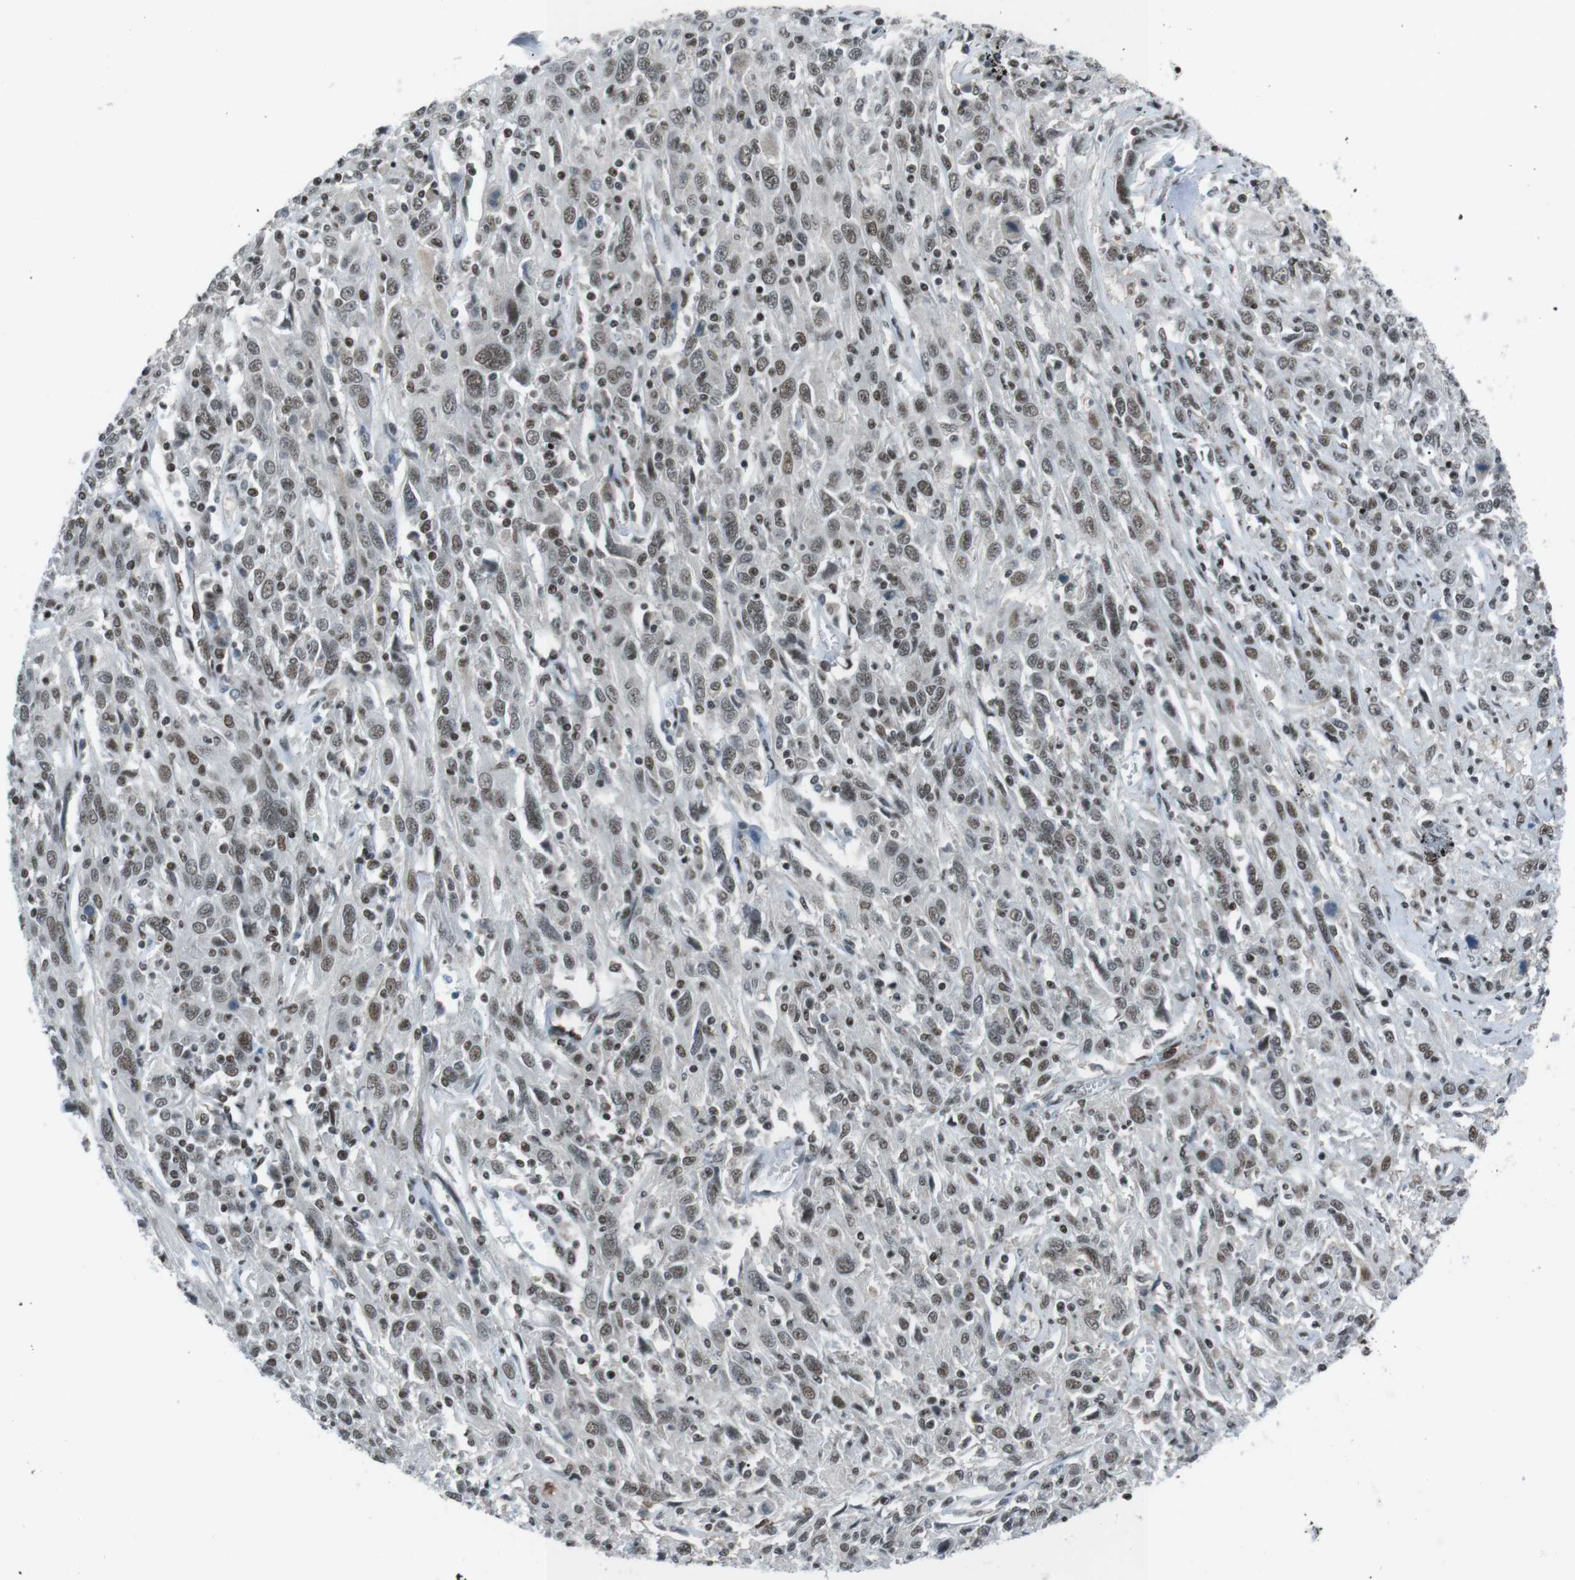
{"staining": {"intensity": "moderate", "quantity": ">75%", "location": "nuclear"}, "tissue": "cervical cancer", "cell_type": "Tumor cells", "image_type": "cancer", "snomed": [{"axis": "morphology", "description": "Squamous cell carcinoma, NOS"}, {"axis": "topography", "description": "Cervix"}], "caption": "The immunohistochemical stain shows moderate nuclear staining in tumor cells of cervical cancer (squamous cell carcinoma) tissue.", "gene": "TAF1", "patient": {"sex": "female", "age": 46}}